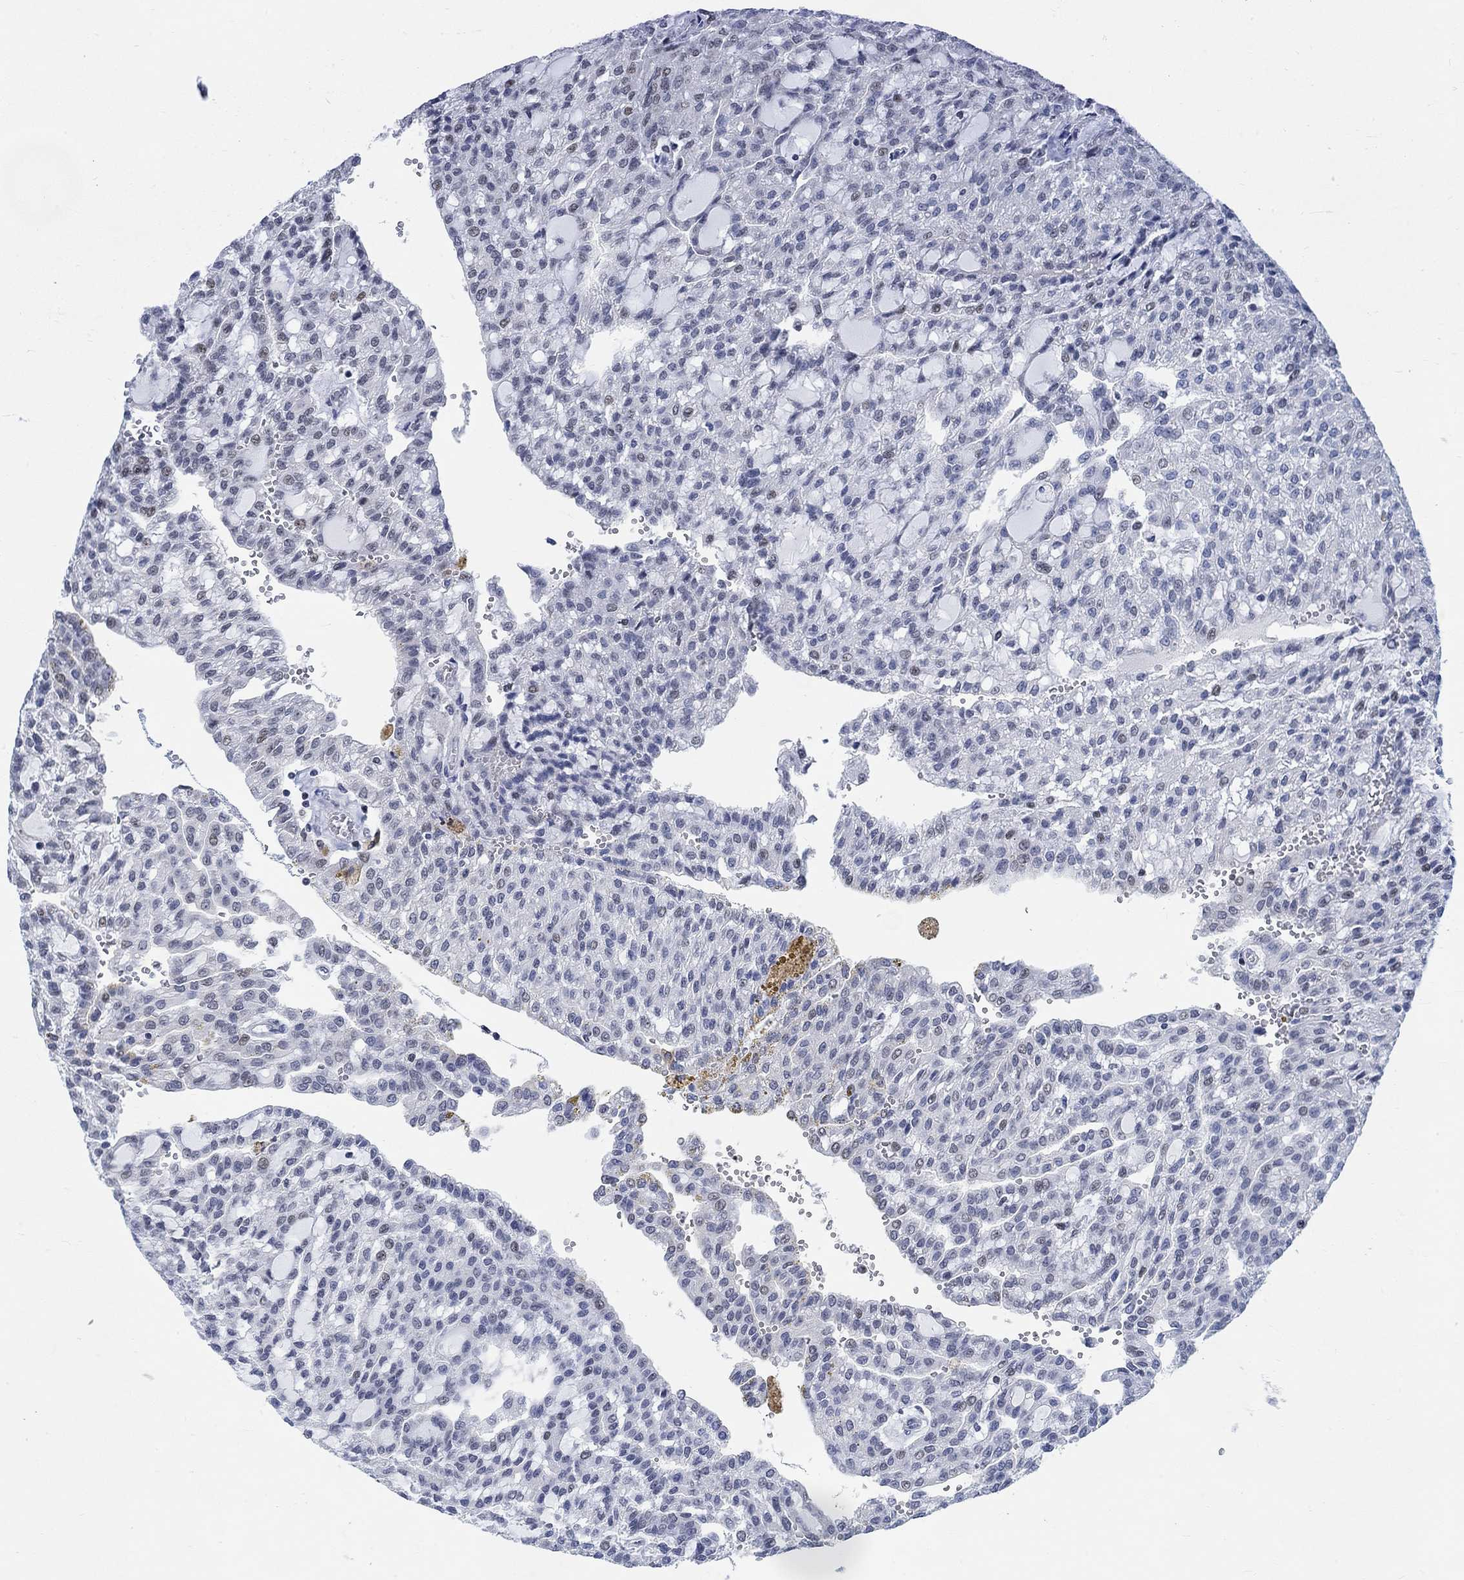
{"staining": {"intensity": "negative", "quantity": "none", "location": "none"}, "tissue": "renal cancer", "cell_type": "Tumor cells", "image_type": "cancer", "snomed": [{"axis": "morphology", "description": "Adenocarcinoma, NOS"}, {"axis": "topography", "description": "Kidney"}], "caption": "Photomicrograph shows no significant protein expression in tumor cells of renal adenocarcinoma. Nuclei are stained in blue.", "gene": "KCNH8", "patient": {"sex": "male", "age": 63}}